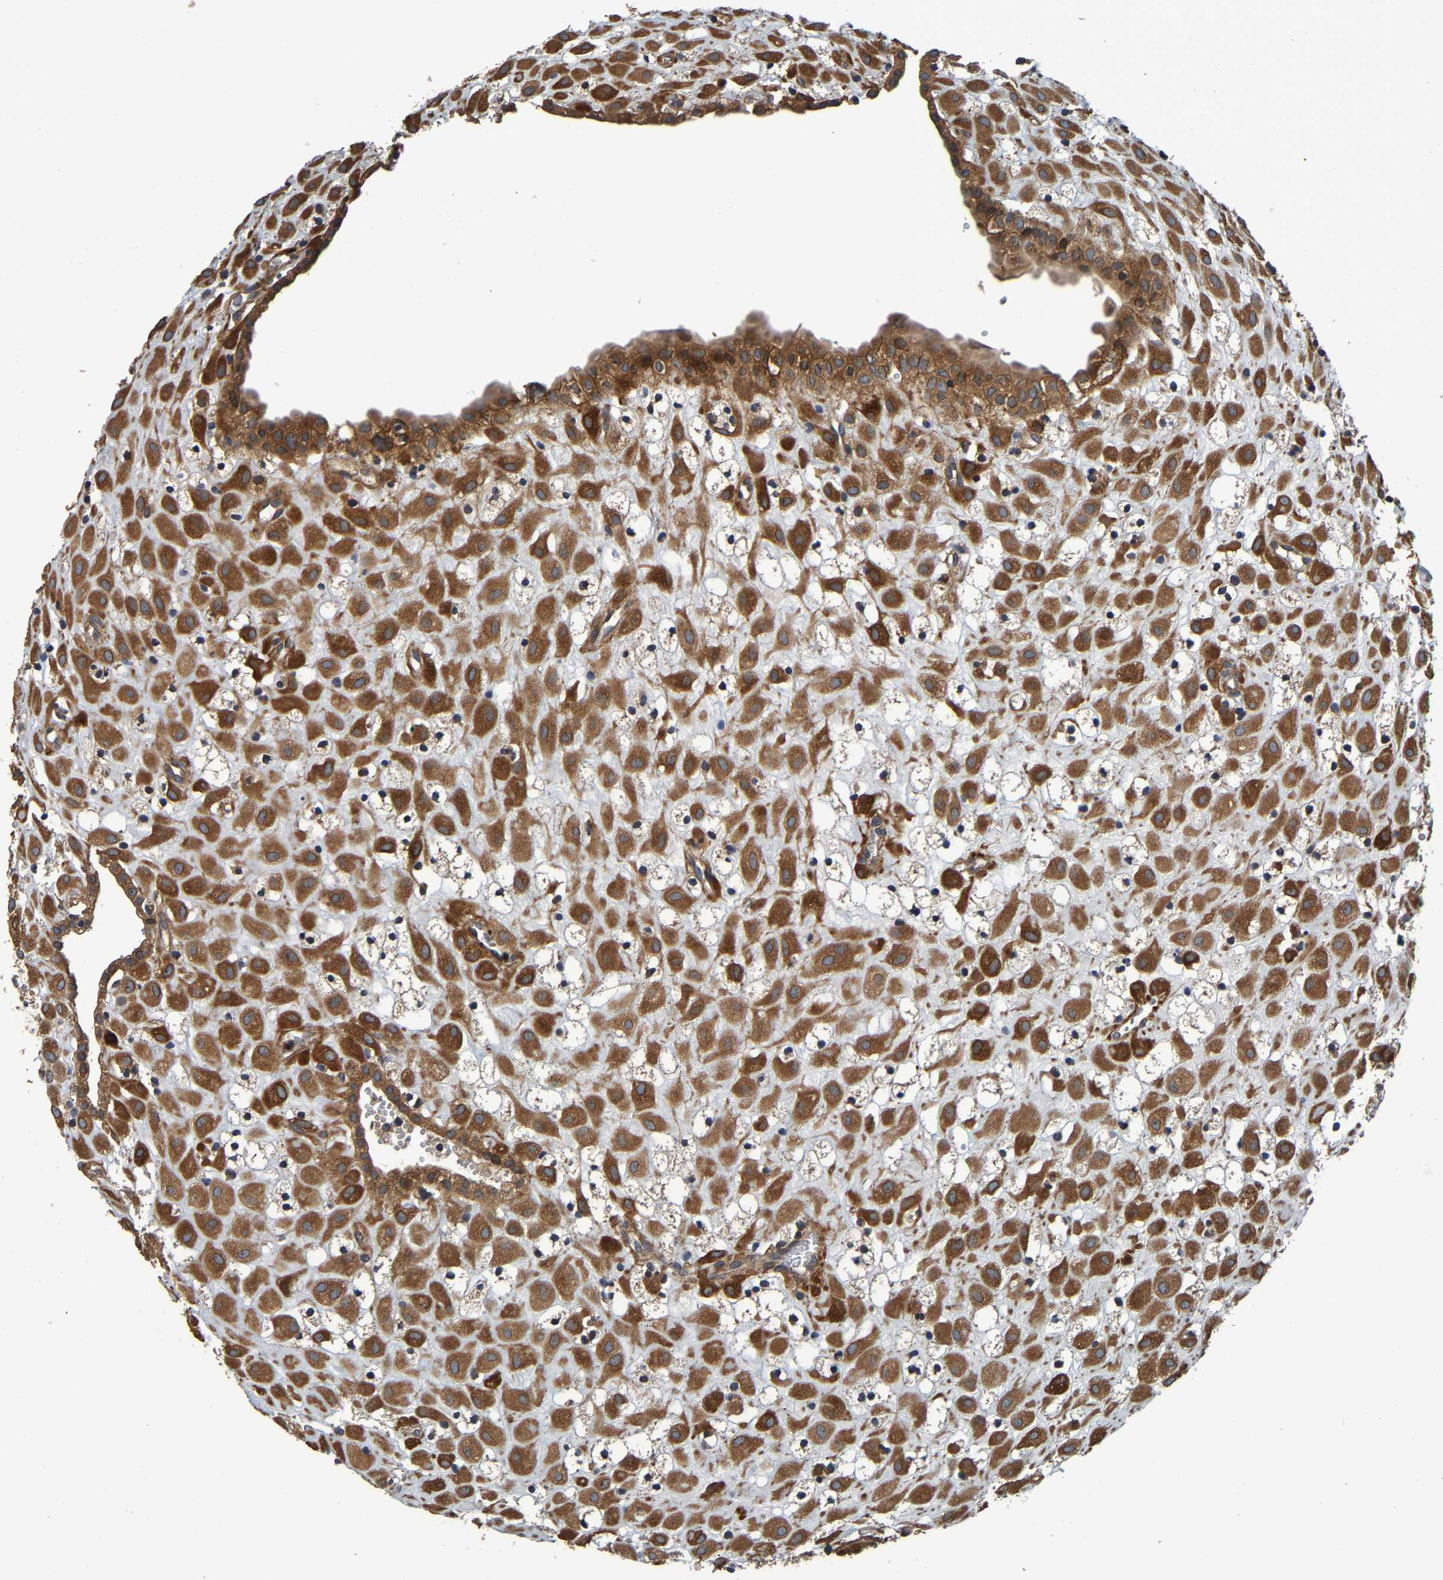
{"staining": {"intensity": "strong", "quantity": ">75%", "location": "cytoplasmic/membranous"}, "tissue": "placenta", "cell_type": "Decidual cells", "image_type": "normal", "snomed": [{"axis": "morphology", "description": "Normal tissue, NOS"}, {"axis": "topography", "description": "Placenta"}], "caption": "Immunohistochemical staining of normal placenta shows strong cytoplasmic/membranous protein staining in approximately >75% of decidual cells. Nuclei are stained in blue.", "gene": "MACC1", "patient": {"sex": "female", "age": 18}}